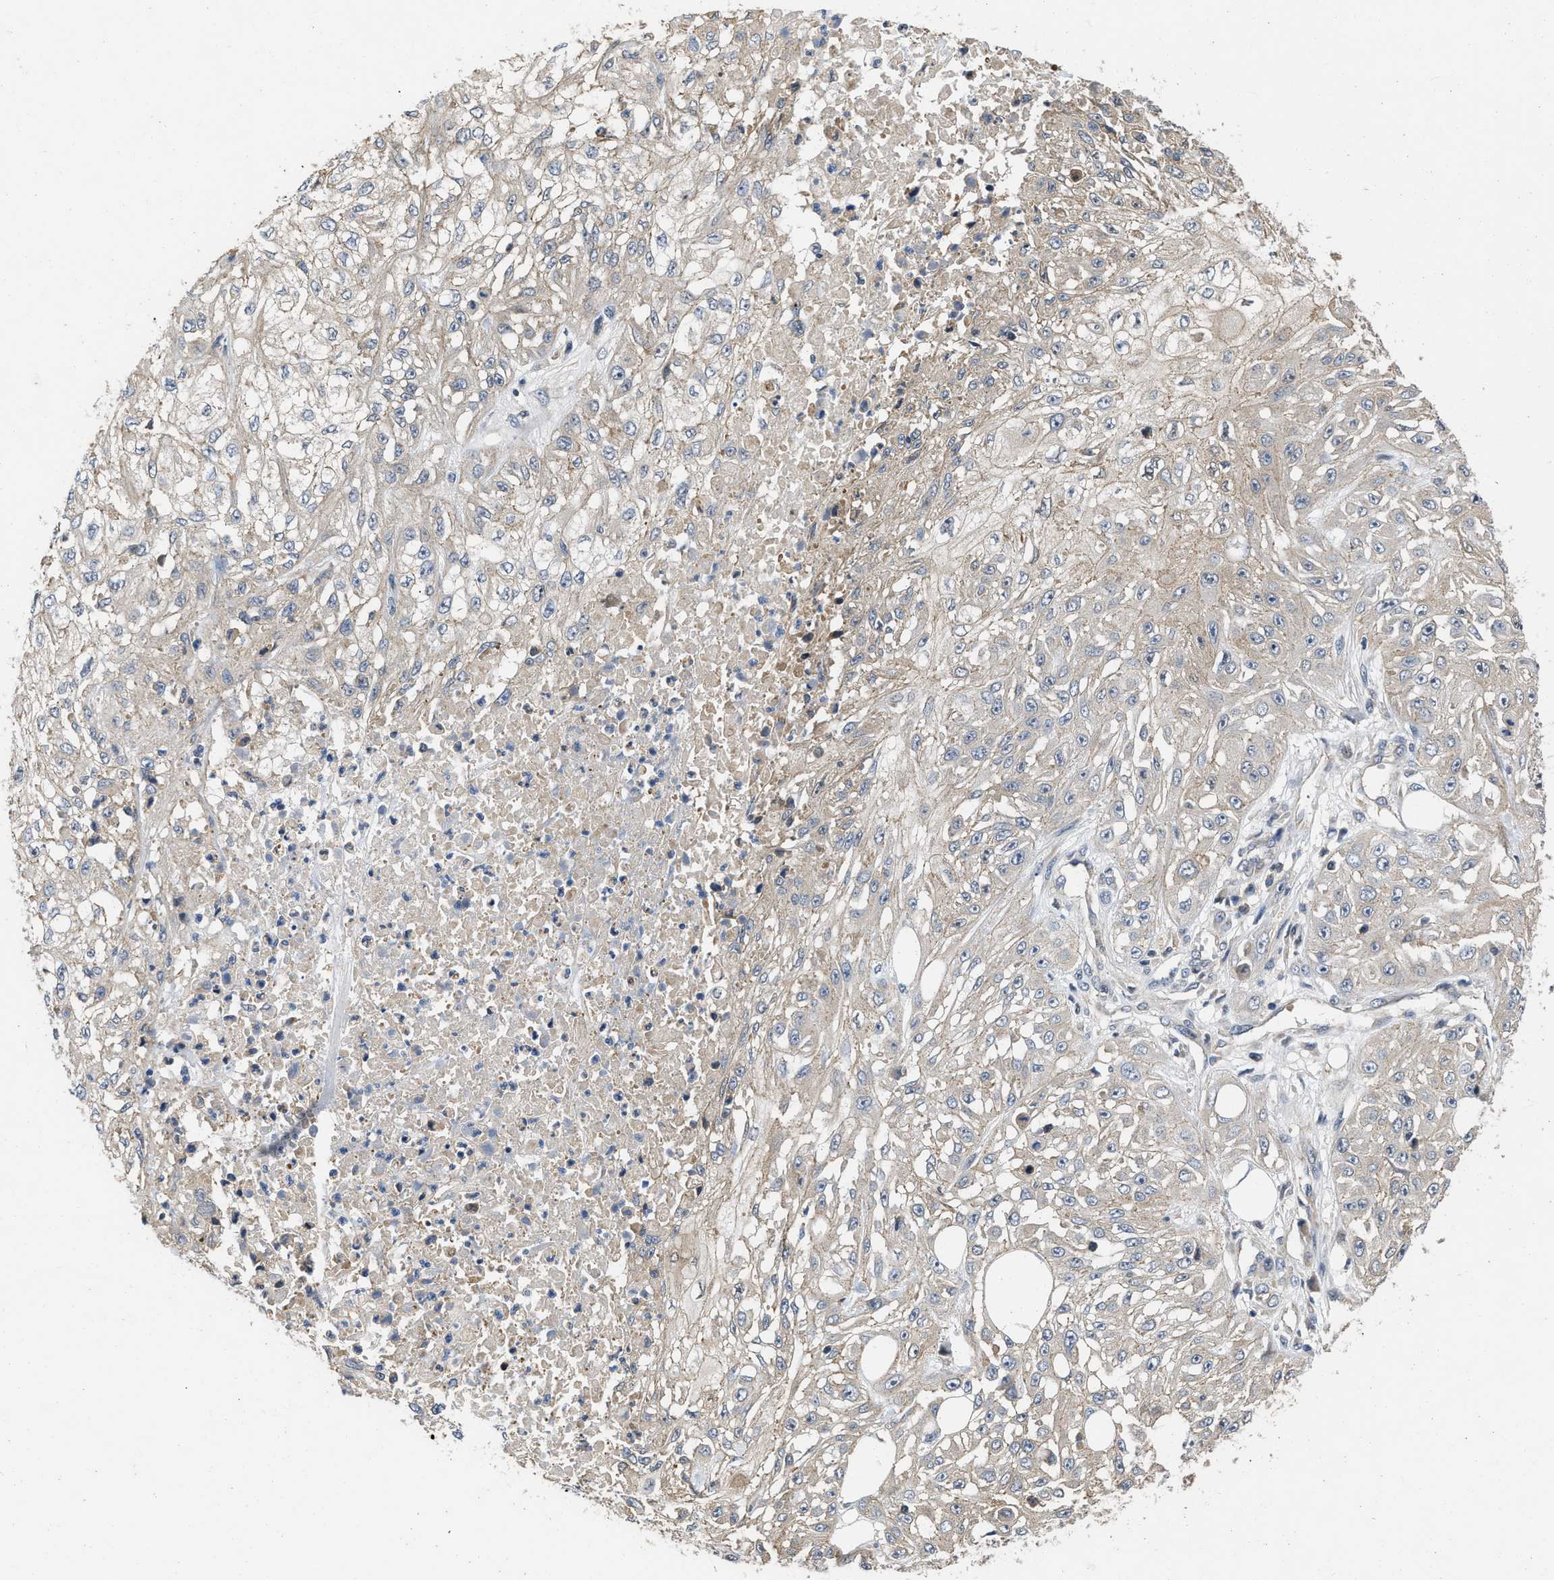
{"staining": {"intensity": "negative", "quantity": "none", "location": "none"}, "tissue": "skin cancer", "cell_type": "Tumor cells", "image_type": "cancer", "snomed": [{"axis": "morphology", "description": "Squamous cell carcinoma, NOS"}, {"axis": "morphology", "description": "Squamous cell carcinoma, metastatic, NOS"}, {"axis": "topography", "description": "Skin"}, {"axis": "topography", "description": "Lymph node"}], "caption": "A histopathology image of skin squamous cell carcinoma stained for a protein displays no brown staining in tumor cells.", "gene": "PRDM14", "patient": {"sex": "male", "age": 75}}